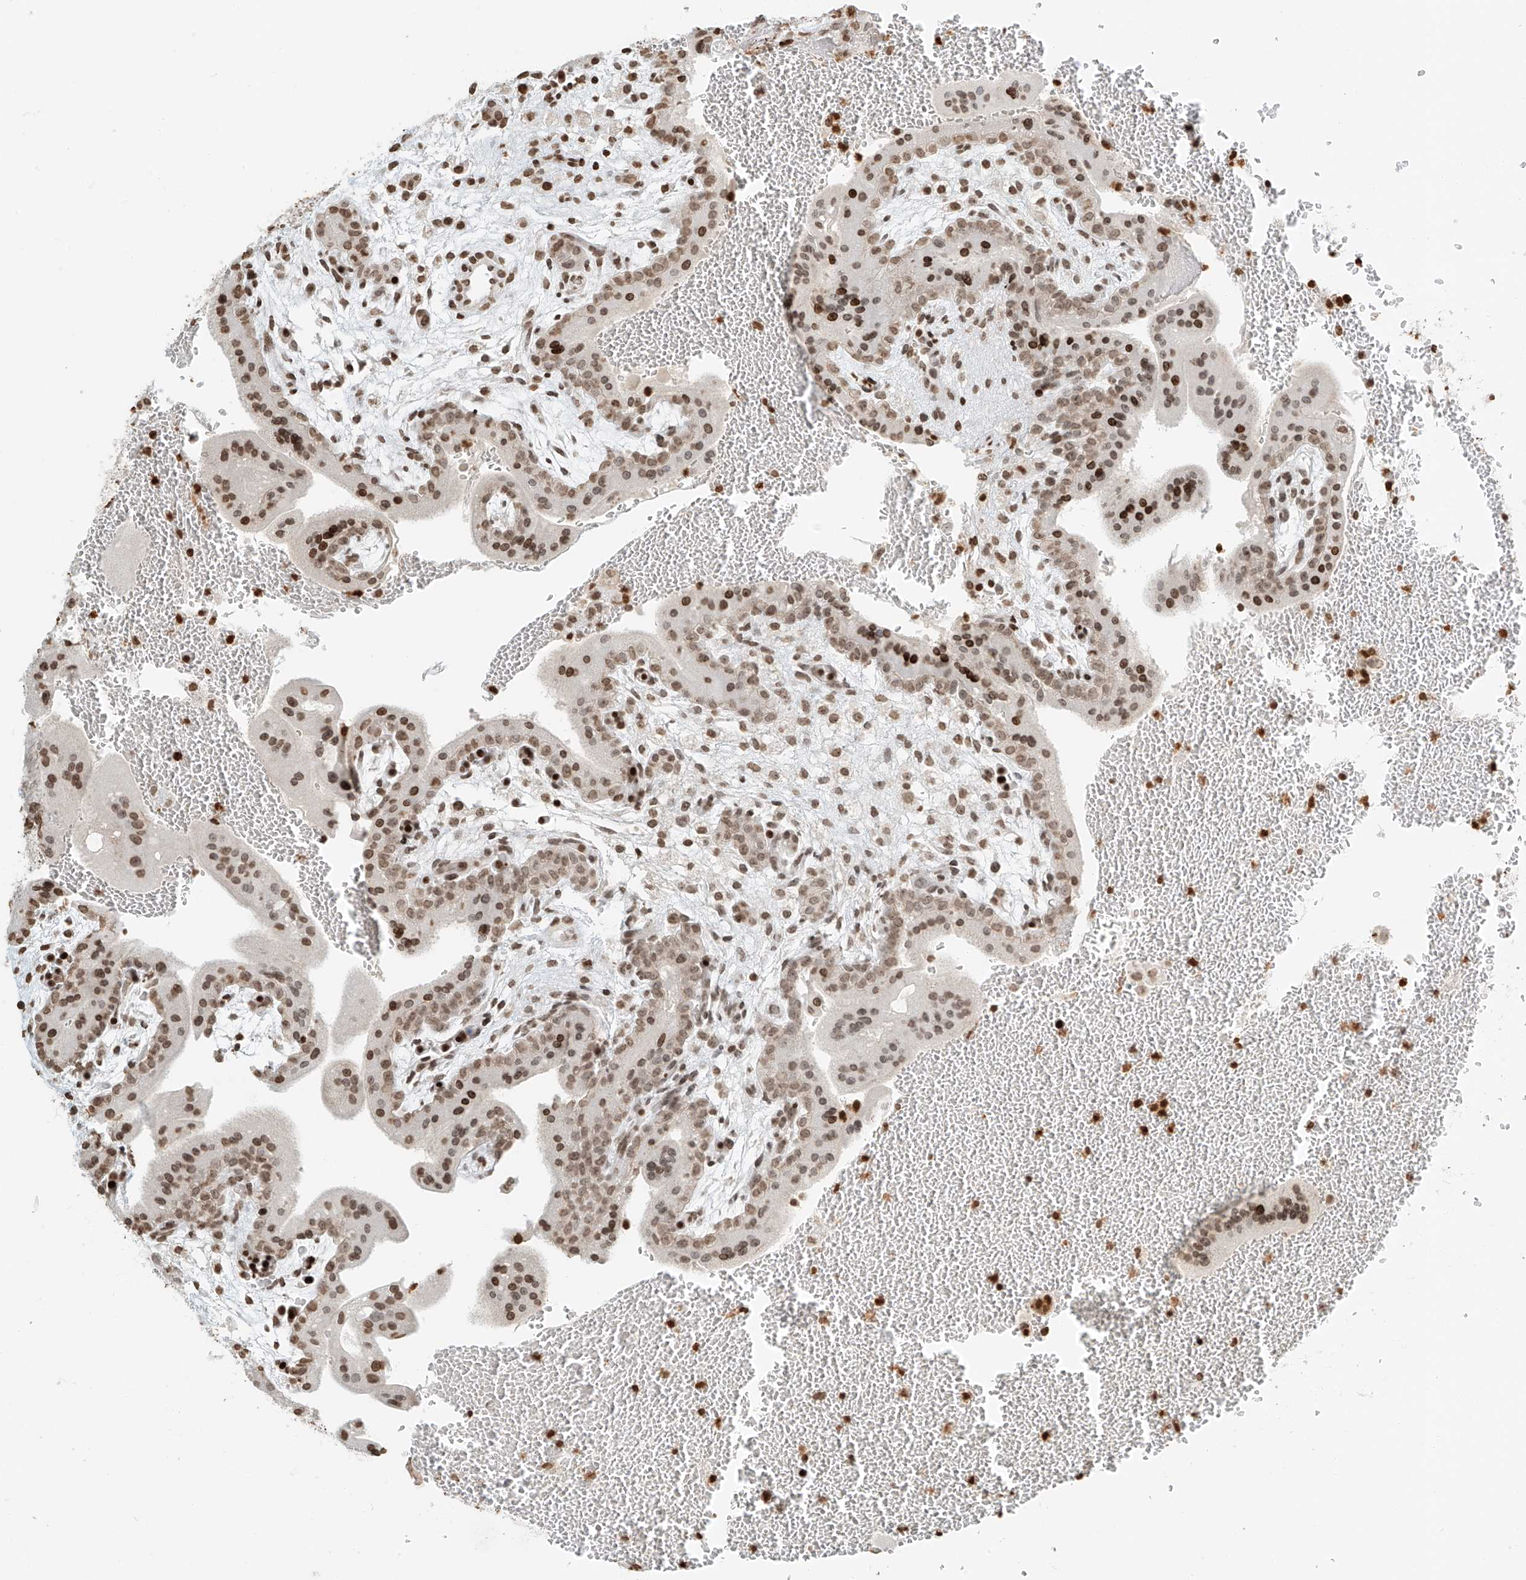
{"staining": {"intensity": "strong", "quantity": "25%-75%", "location": "nuclear"}, "tissue": "placenta", "cell_type": "Trophoblastic cells", "image_type": "normal", "snomed": [{"axis": "morphology", "description": "Normal tissue, NOS"}, {"axis": "topography", "description": "Placenta"}], "caption": "About 25%-75% of trophoblastic cells in unremarkable placenta show strong nuclear protein expression as visualized by brown immunohistochemical staining.", "gene": "C17orf58", "patient": {"sex": "female", "age": 35}}